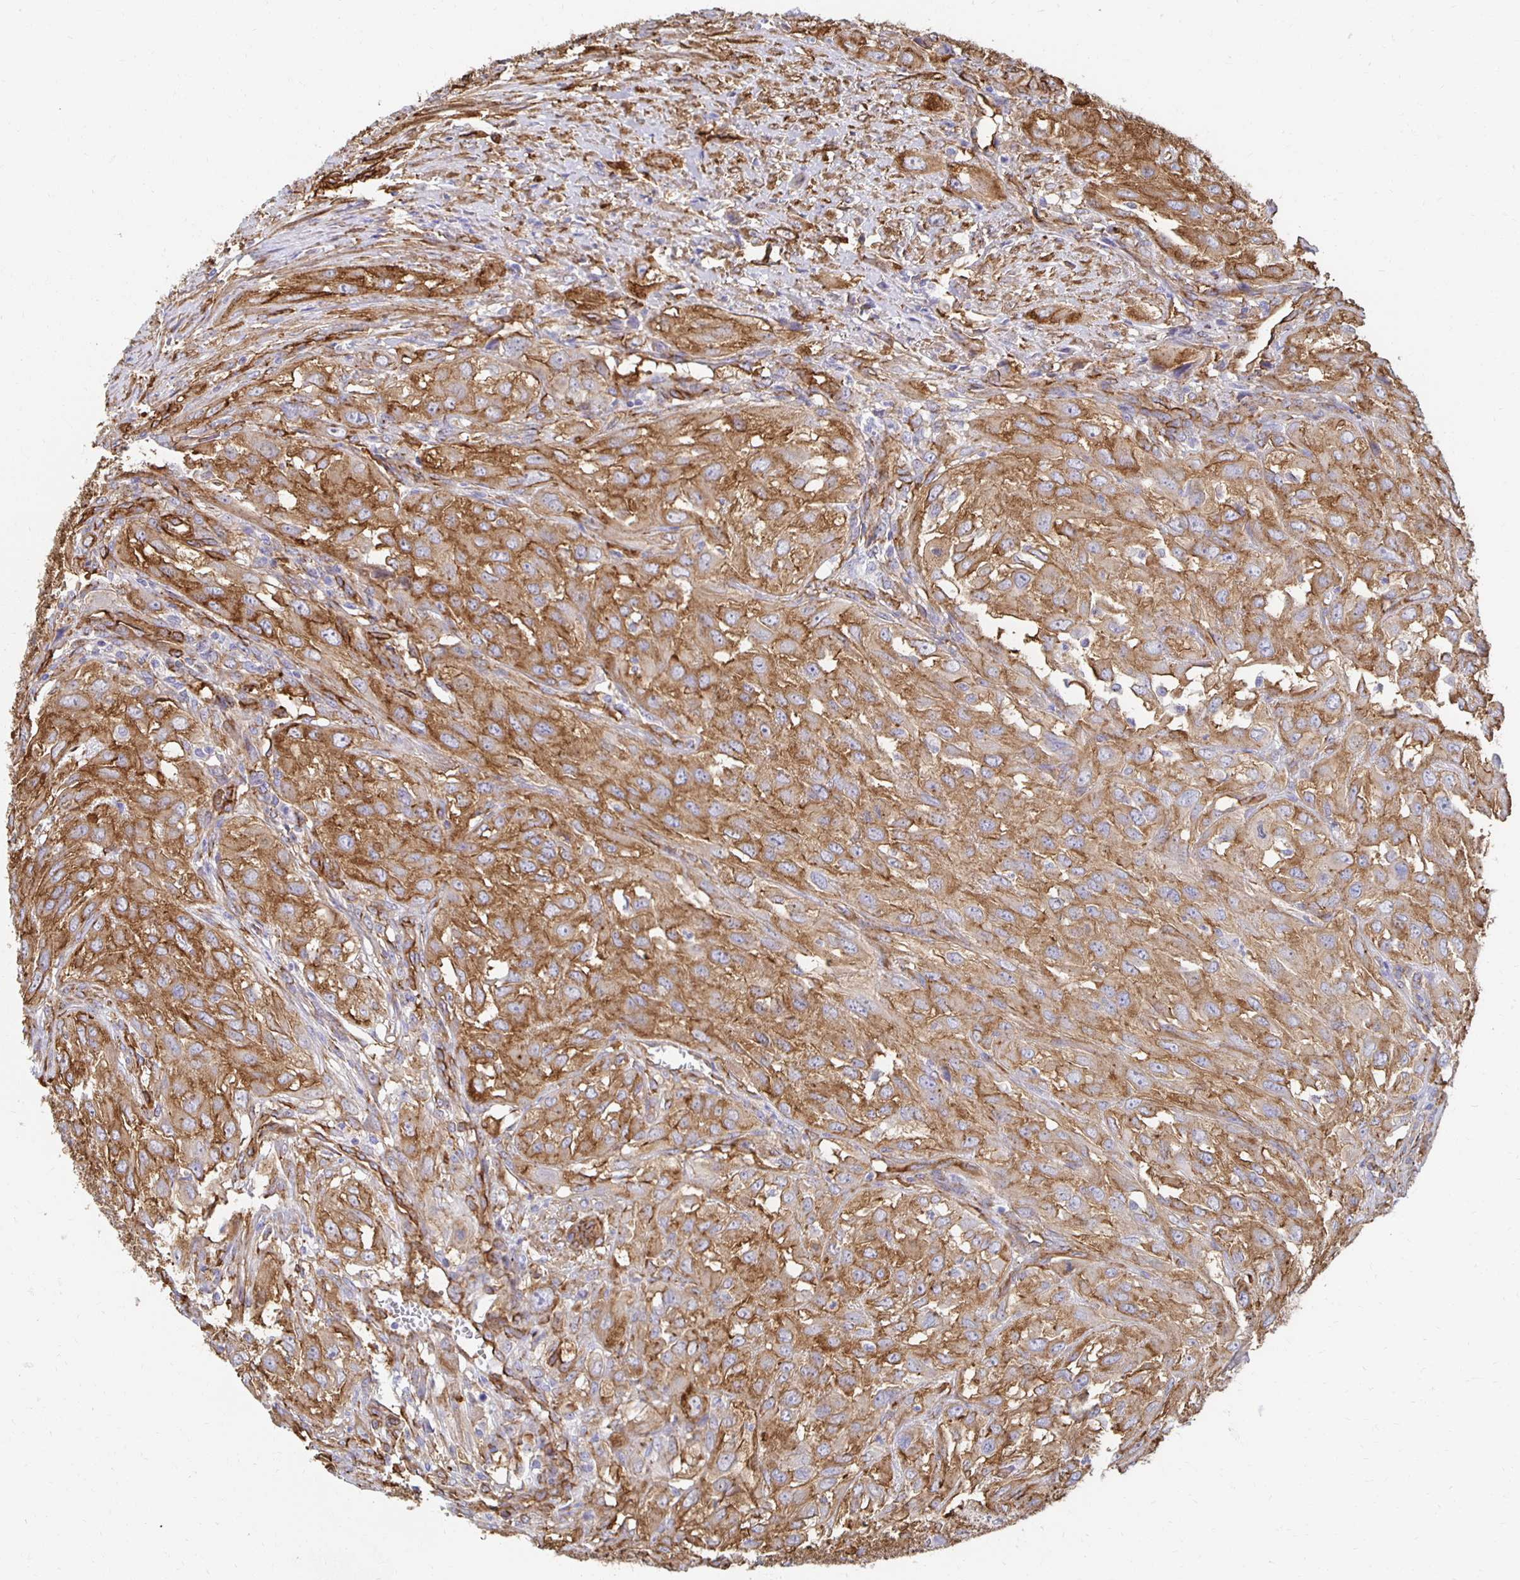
{"staining": {"intensity": "moderate", "quantity": ">75%", "location": "cytoplasmic/membranous"}, "tissue": "urothelial cancer", "cell_type": "Tumor cells", "image_type": "cancer", "snomed": [{"axis": "morphology", "description": "Urothelial carcinoma, High grade"}, {"axis": "topography", "description": "Urinary bladder"}], "caption": "An image of human urothelial cancer stained for a protein shows moderate cytoplasmic/membranous brown staining in tumor cells.", "gene": "VIPR2", "patient": {"sex": "male", "age": 67}}